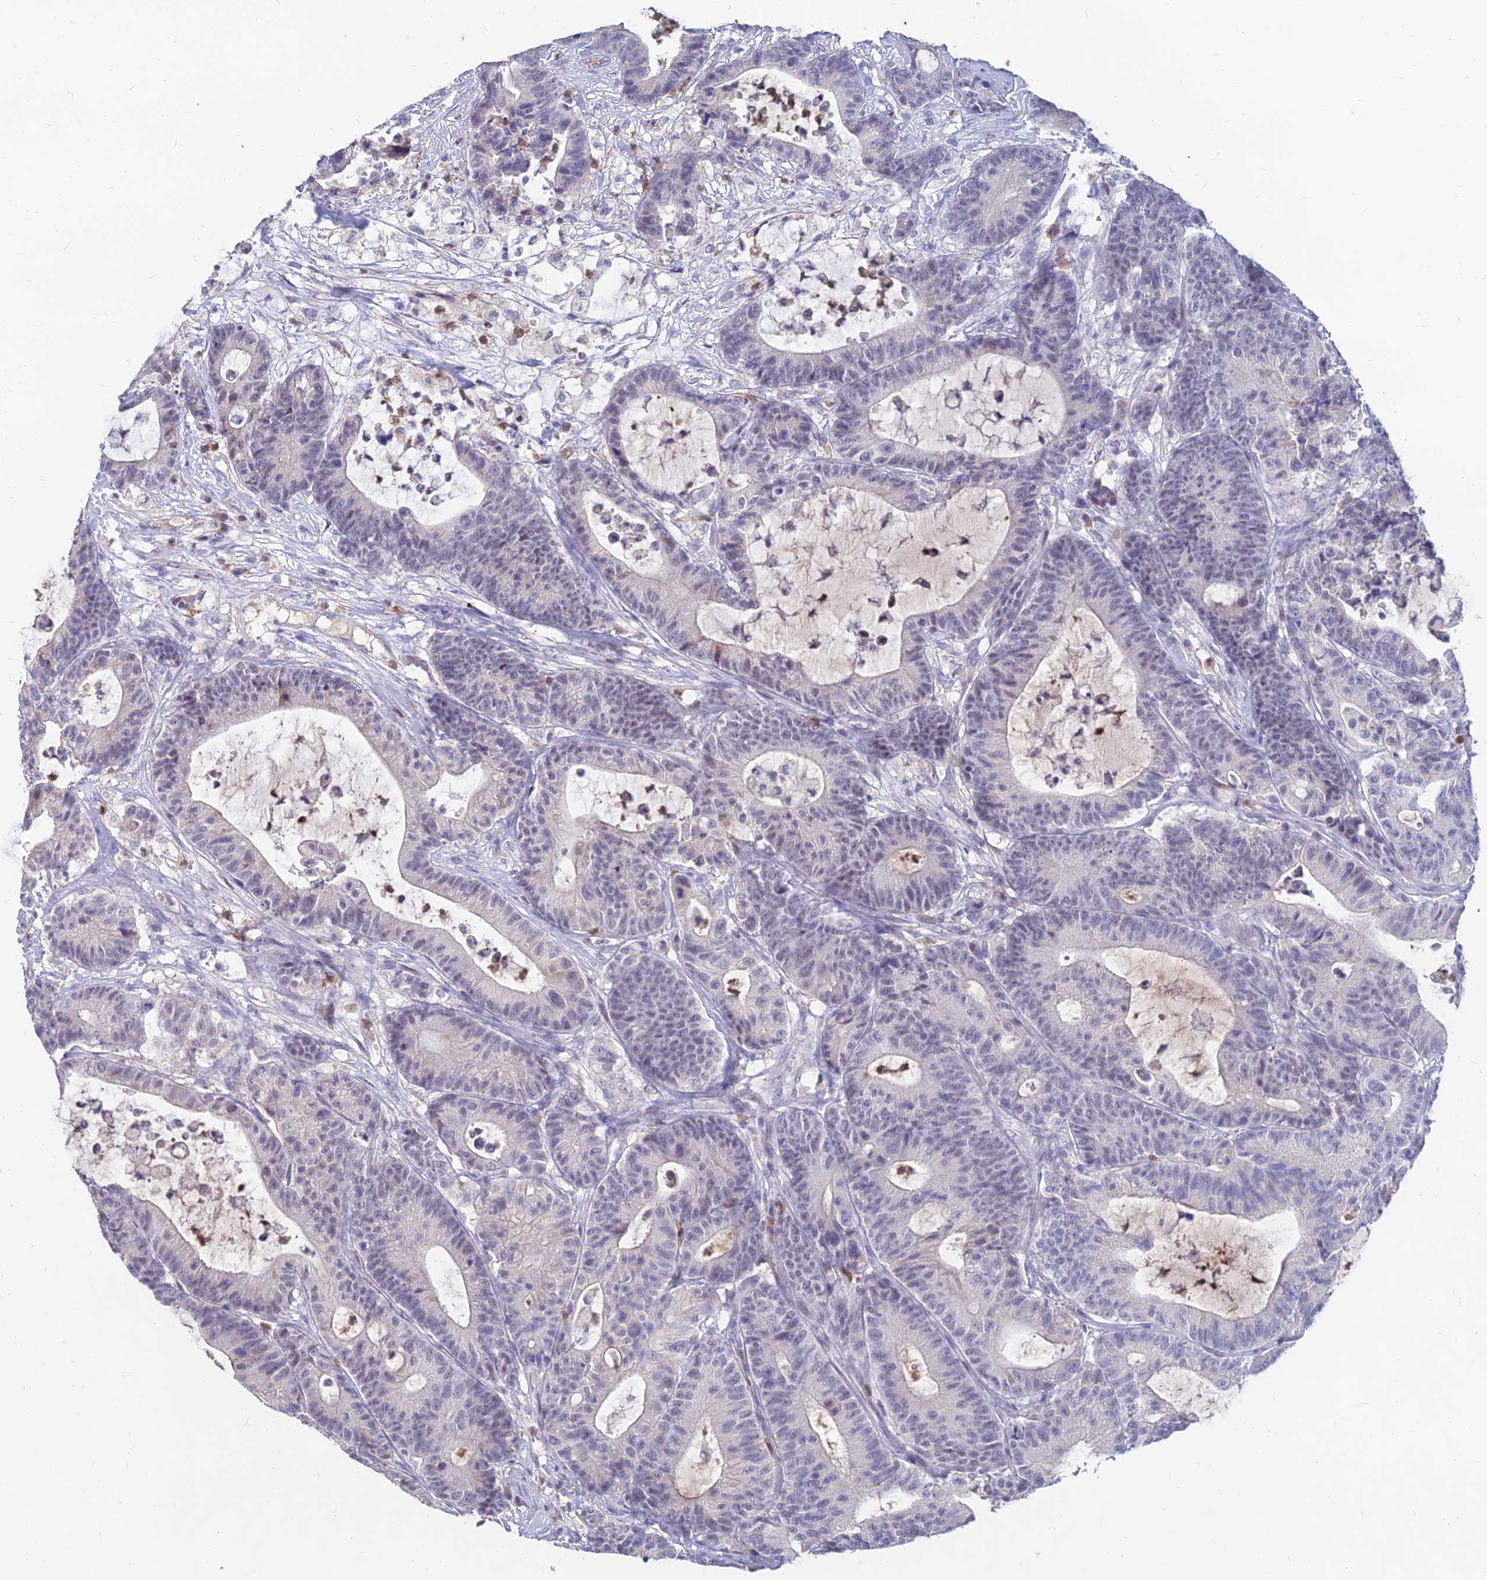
{"staining": {"intensity": "negative", "quantity": "none", "location": "none"}, "tissue": "colorectal cancer", "cell_type": "Tumor cells", "image_type": "cancer", "snomed": [{"axis": "morphology", "description": "Adenocarcinoma, NOS"}, {"axis": "topography", "description": "Colon"}], "caption": "DAB (3,3'-diaminobenzidine) immunohistochemical staining of human colorectal cancer (adenocarcinoma) exhibits no significant positivity in tumor cells.", "gene": "GOLGA6D", "patient": {"sex": "female", "age": 84}}